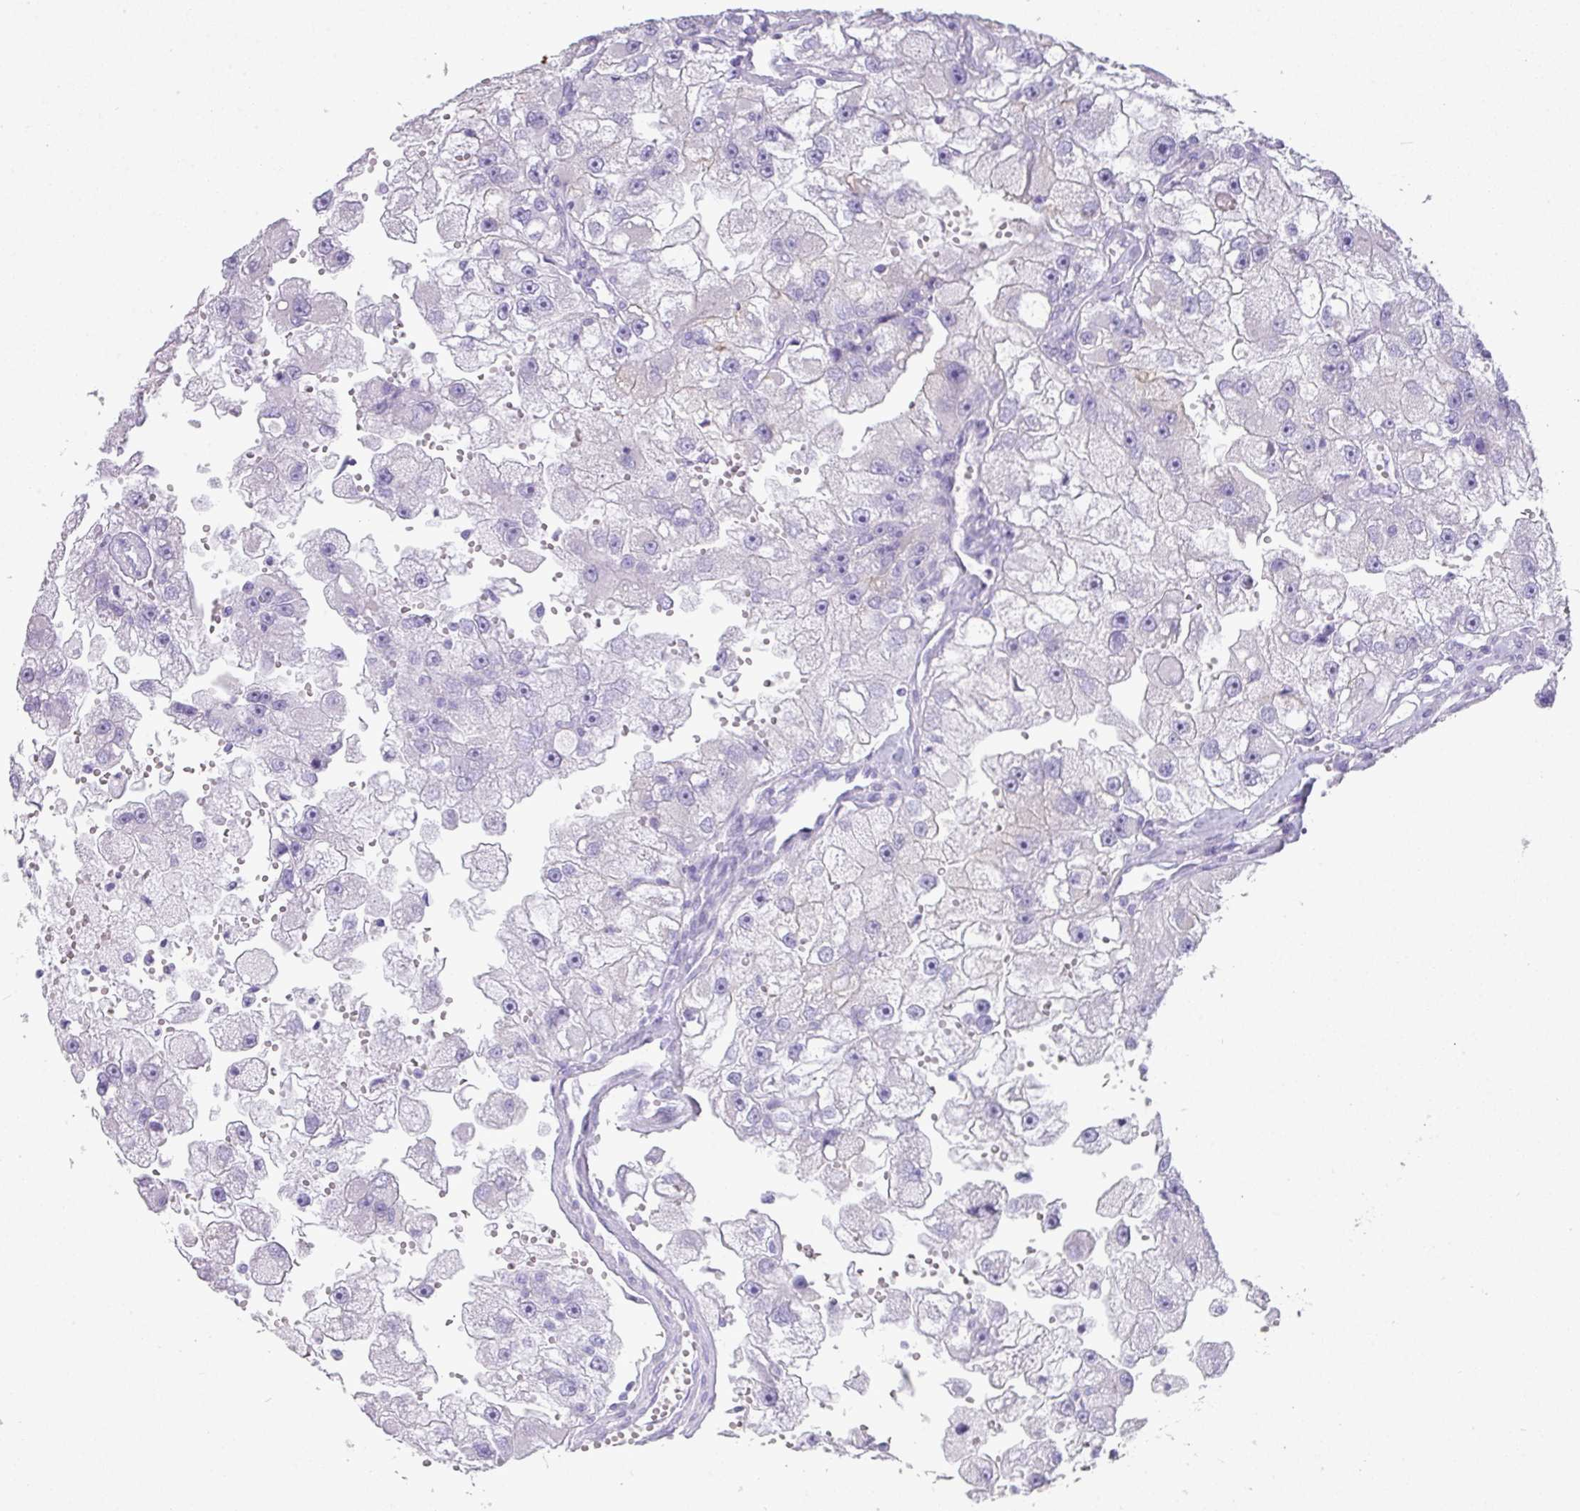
{"staining": {"intensity": "negative", "quantity": "none", "location": "none"}, "tissue": "renal cancer", "cell_type": "Tumor cells", "image_type": "cancer", "snomed": [{"axis": "morphology", "description": "Adenocarcinoma, NOS"}, {"axis": "topography", "description": "Kidney"}], "caption": "High power microscopy photomicrograph of an immunohistochemistry (IHC) photomicrograph of adenocarcinoma (renal), revealing no significant staining in tumor cells. (DAB immunohistochemistry (IHC) with hematoxylin counter stain).", "gene": "GLI4", "patient": {"sex": "male", "age": 63}}